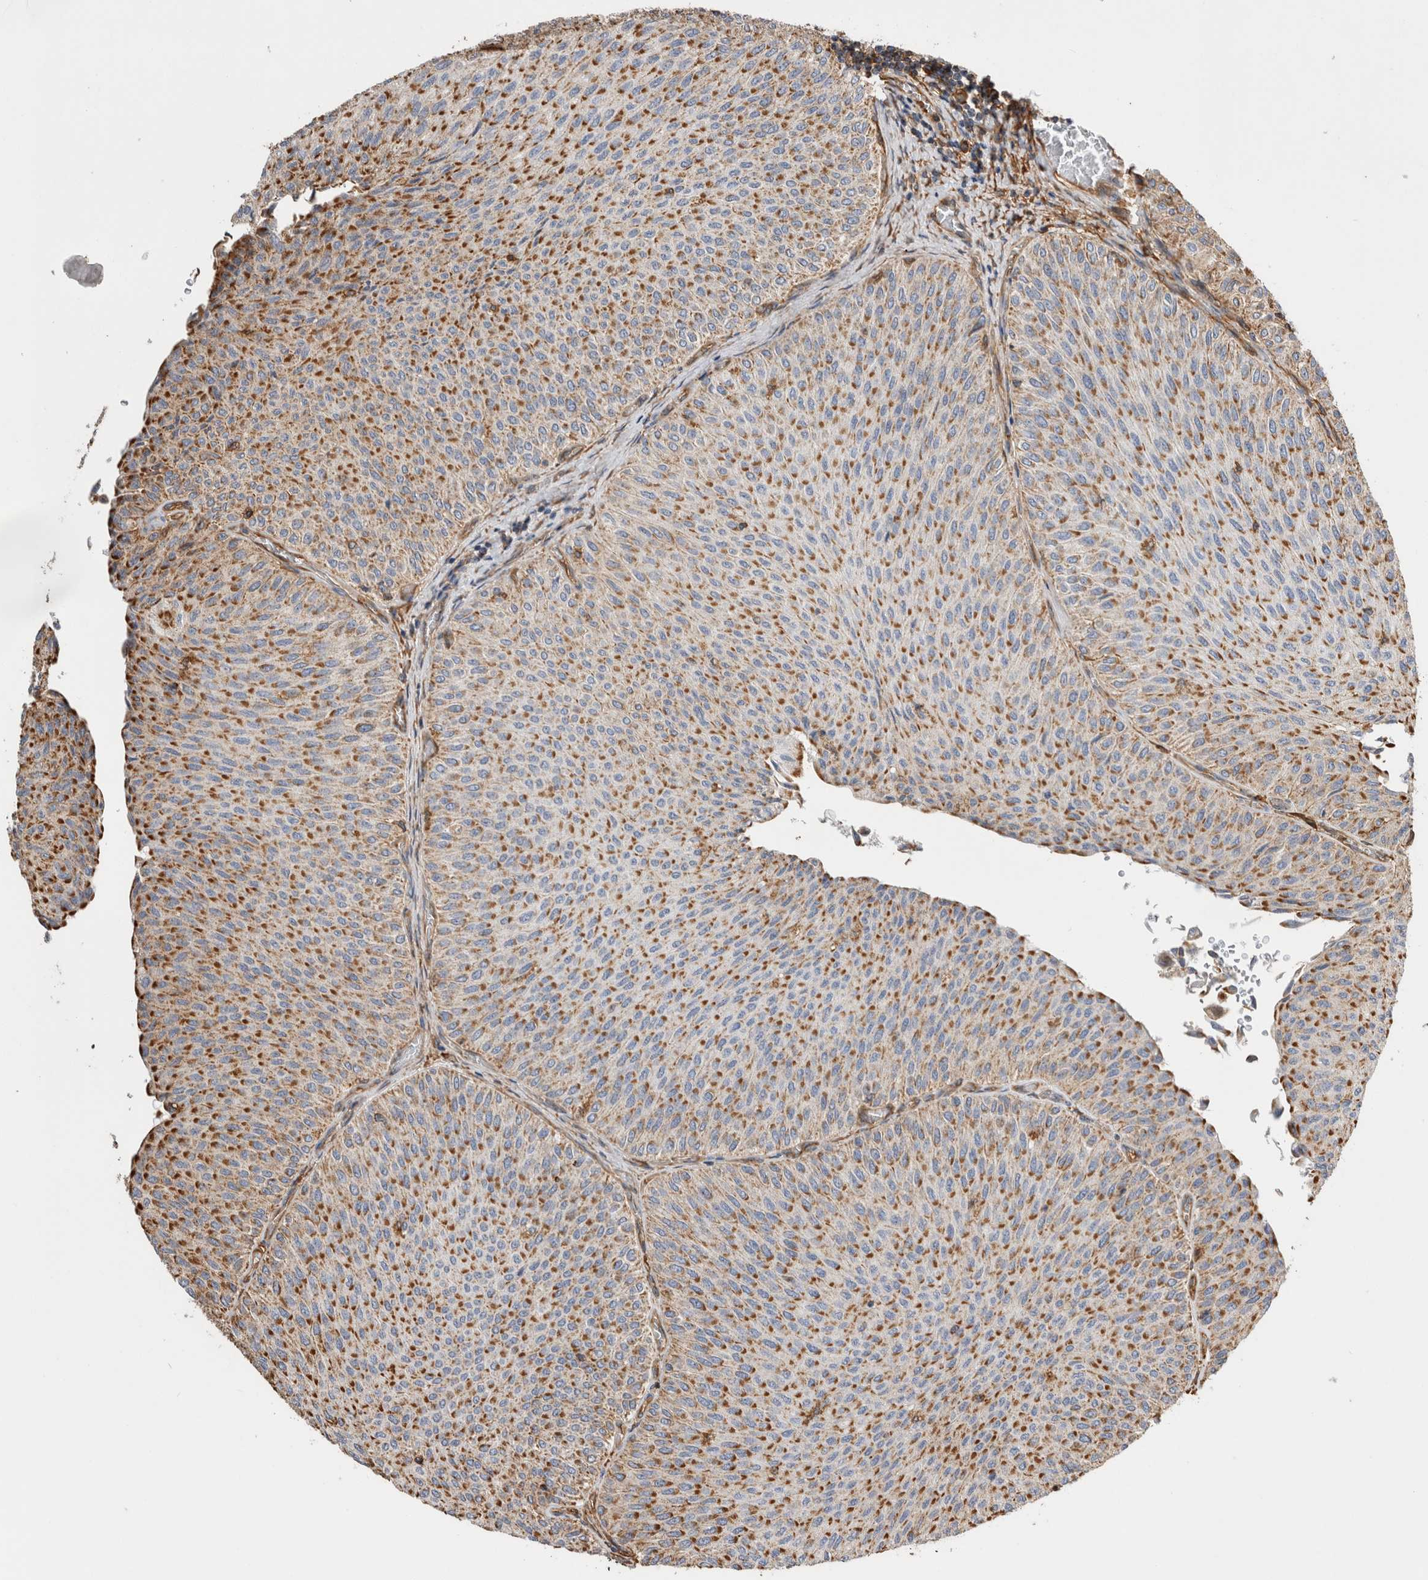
{"staining": {"intensity": "moderate", "quantity": ">75%", "location": "cytoplasmic/membranous"}, "tissue": "urothelial cancer", "cell_type": "Tumor cells", "image_type": "cancer", "snomed": [{"axis": "morphology", "description": "Urothelial carcinoma, Low grade"}, {"axis": "topography", "description": "Urinary bladder"}], "caption": "A histopathology image of urothelial cancer stained for a protein demonstrates moderate cytoplasmic/membranous brown staining in tumor cells.", "gene": "ZNF397", "patient": {"sex": "male", "age": 78}}